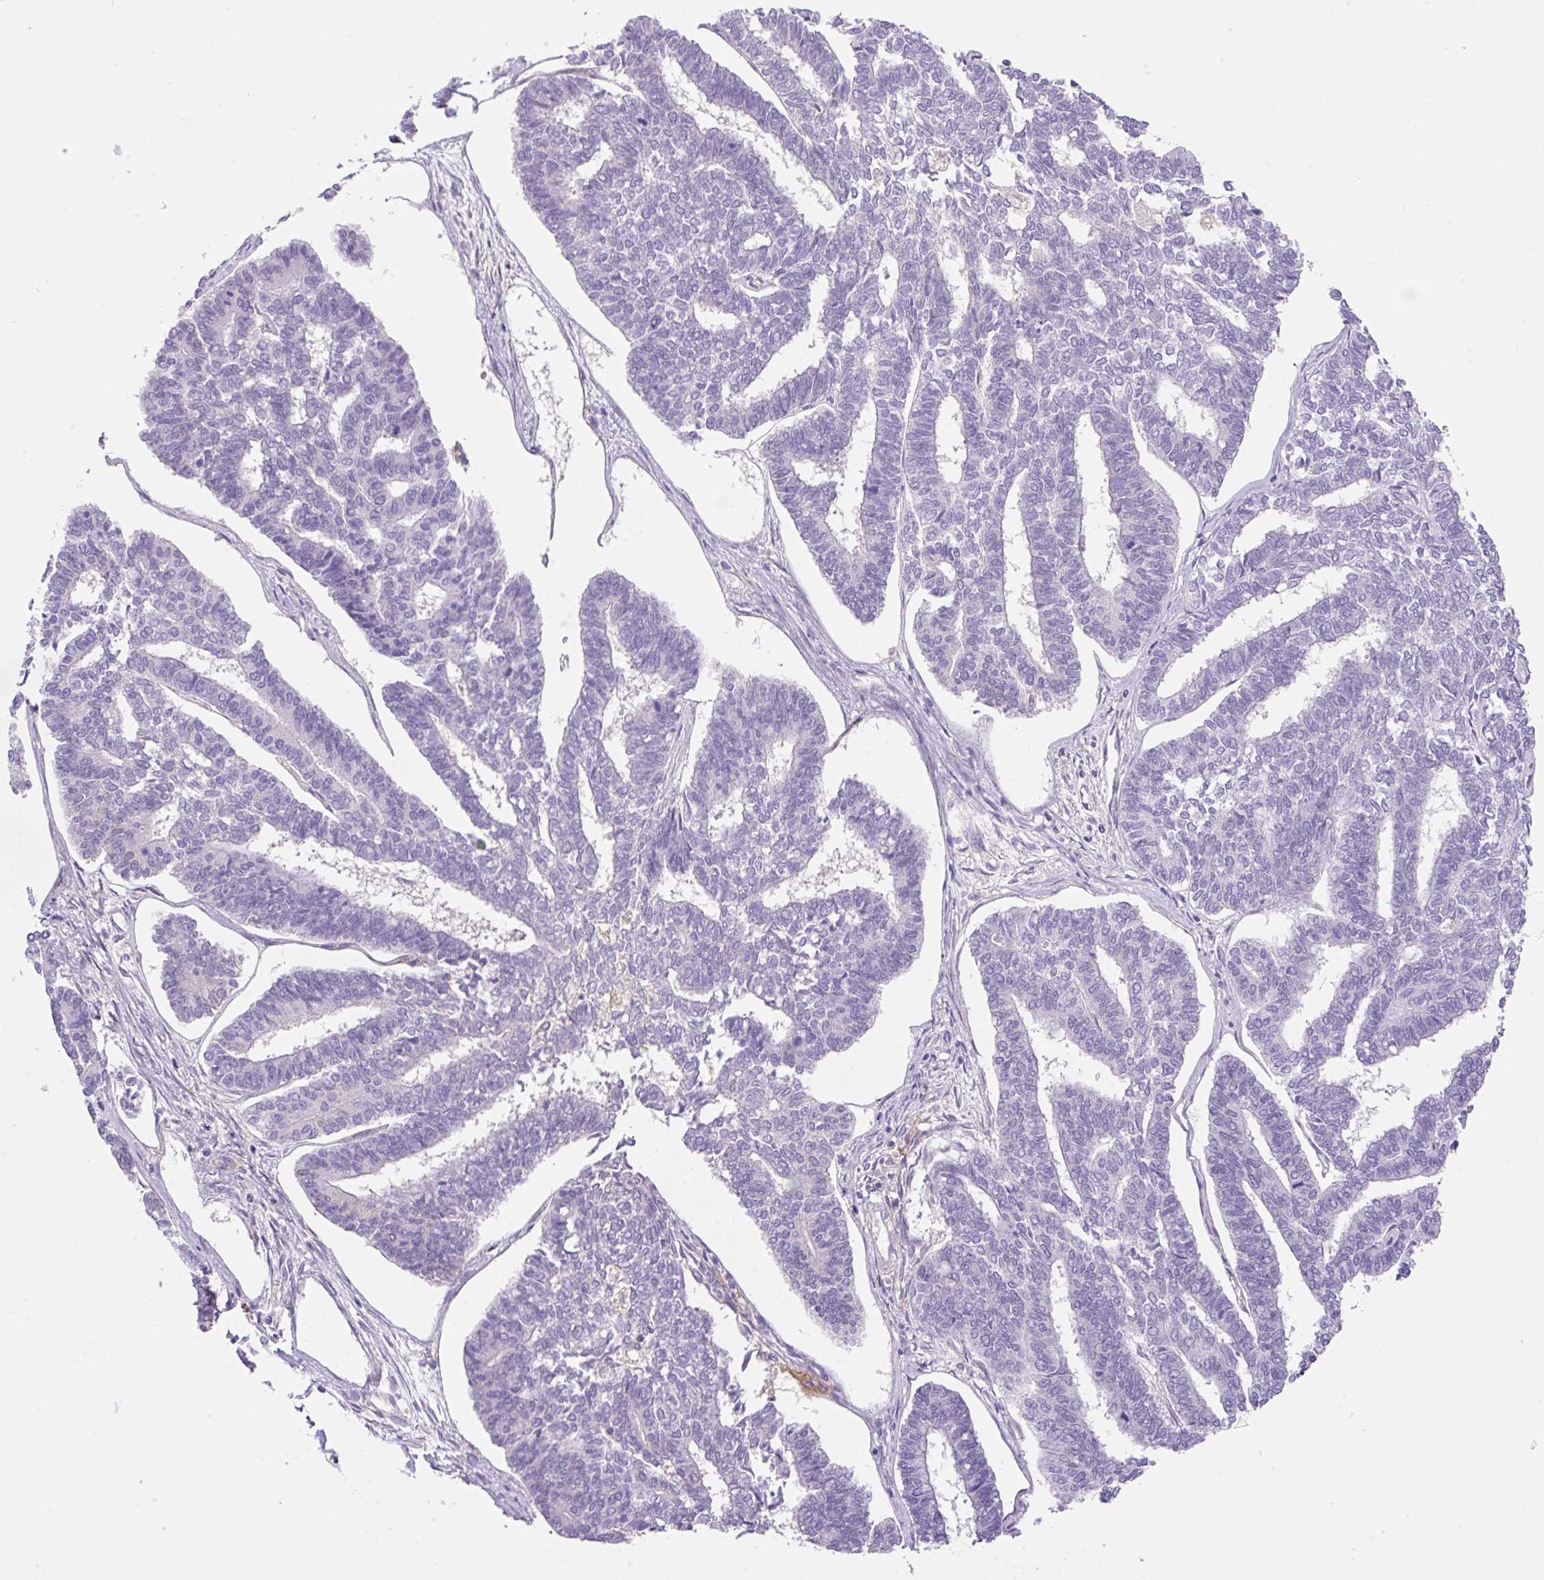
{"staining": {"intensity": "negative", "quantity": "none", "location": "none"}, "tissue": "endometrial cancer", "cell_type": "Tumor cells", "image_type": "cancer", "snomed": [{"axis": "morphology", "description": "Adenocarcinoma, NOS"}, {"axis": "topography", "description": "Endometrium"}], "caption": "Immunohistochemistry (IHC) of endometrial cancer (adenocarcinoma) exhibits no expression in tumor cells.", "gene": "TDRD15", "patient": {"sex": "female", "age": 70}}